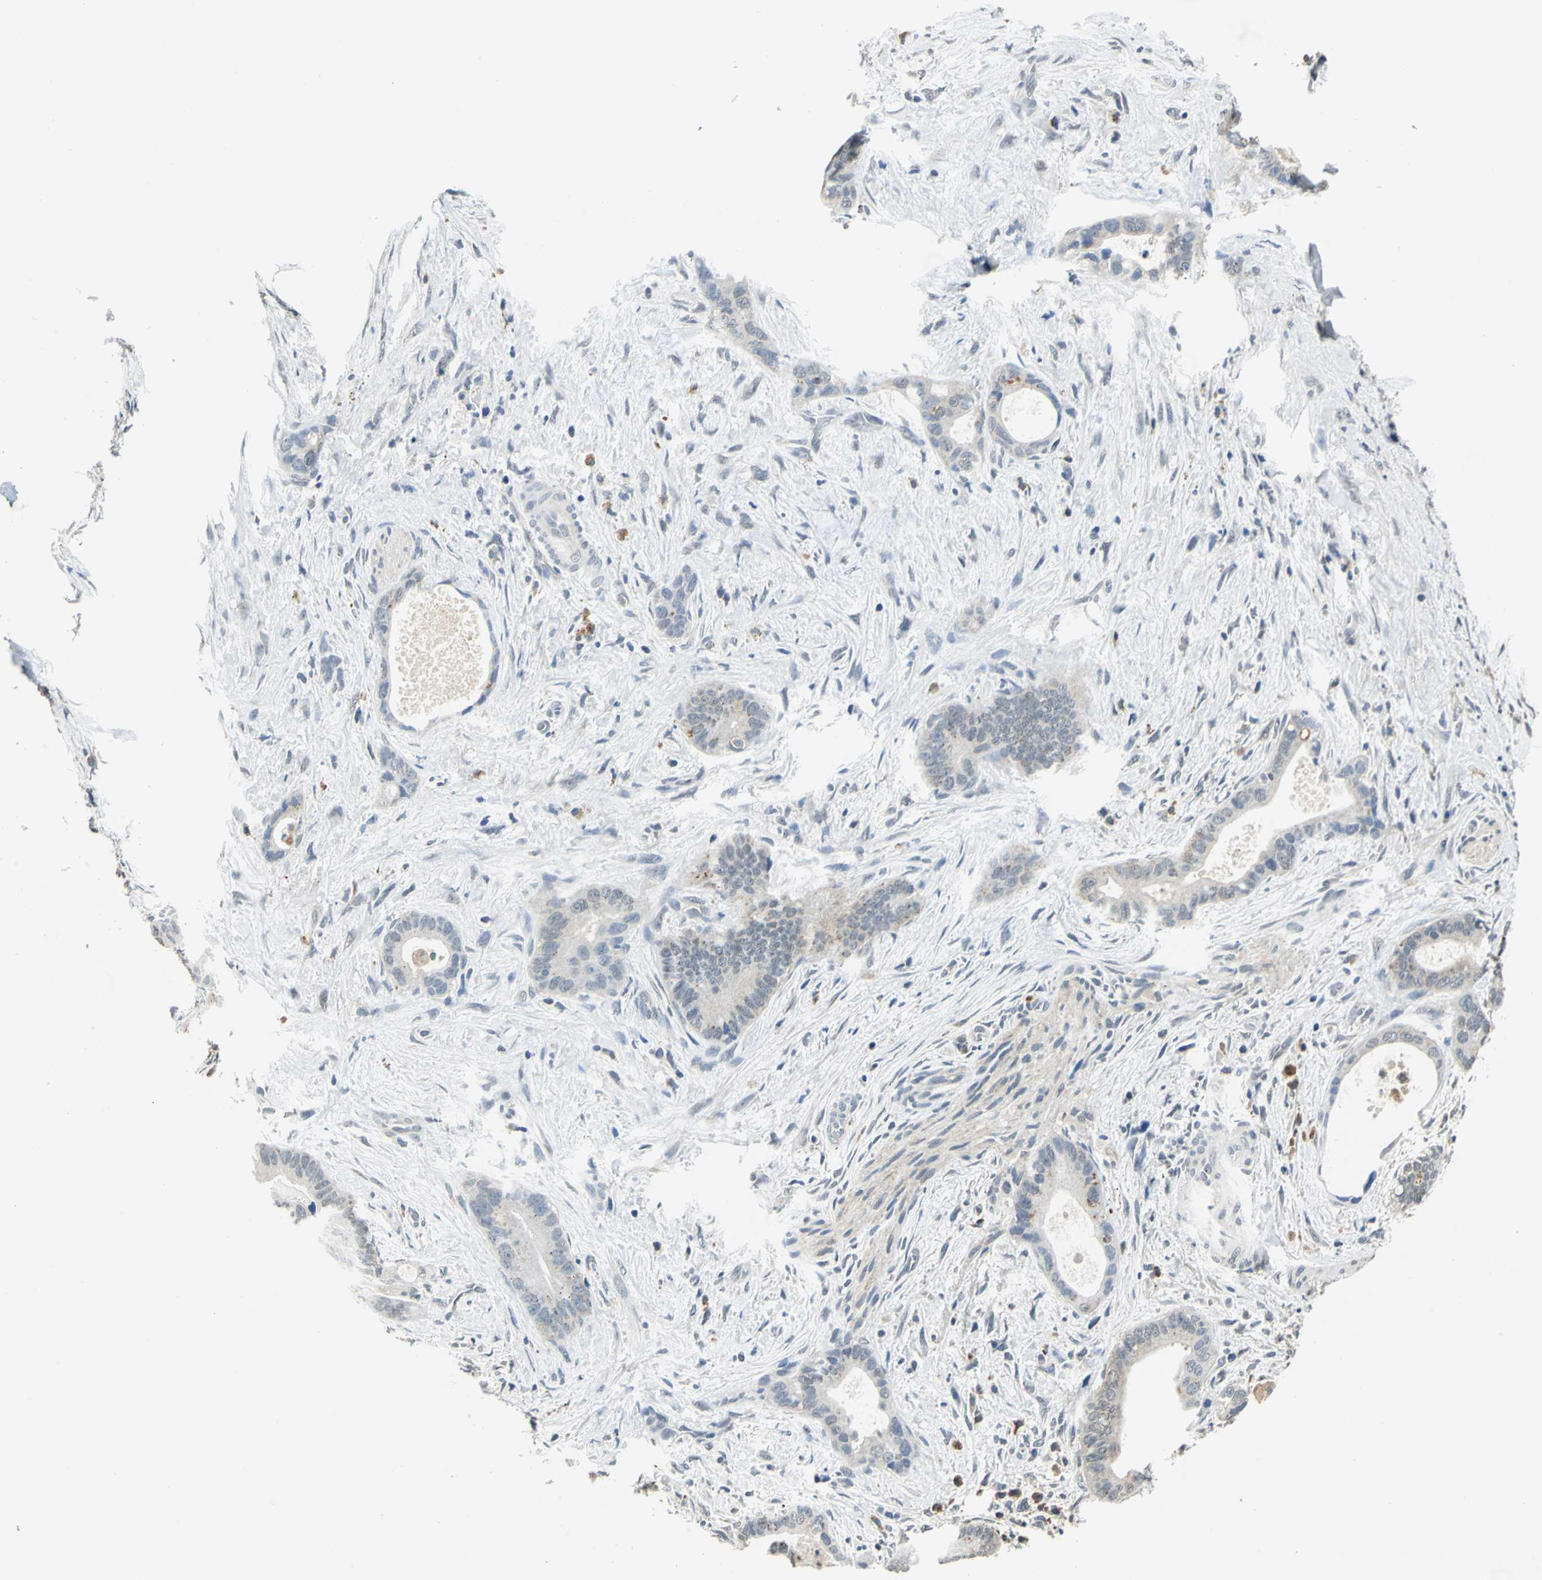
{"staining": {"intensity": "negative", "quantity": "none", "location": "none"}, "tissue": "liver cancer", "cell_type": "Tumor cells", "image_type": "cancer", "snomed": [{"axis": "morphology", "description": "Cholangiocarcinoma"}, {"axis": "topography", "description": "Liver"}], "caption": "Protein analysis of liver cancer displays no significant expression in tumor cells.", "gene": "NIT1", "patient": {"sex": "female", "age": 55}}